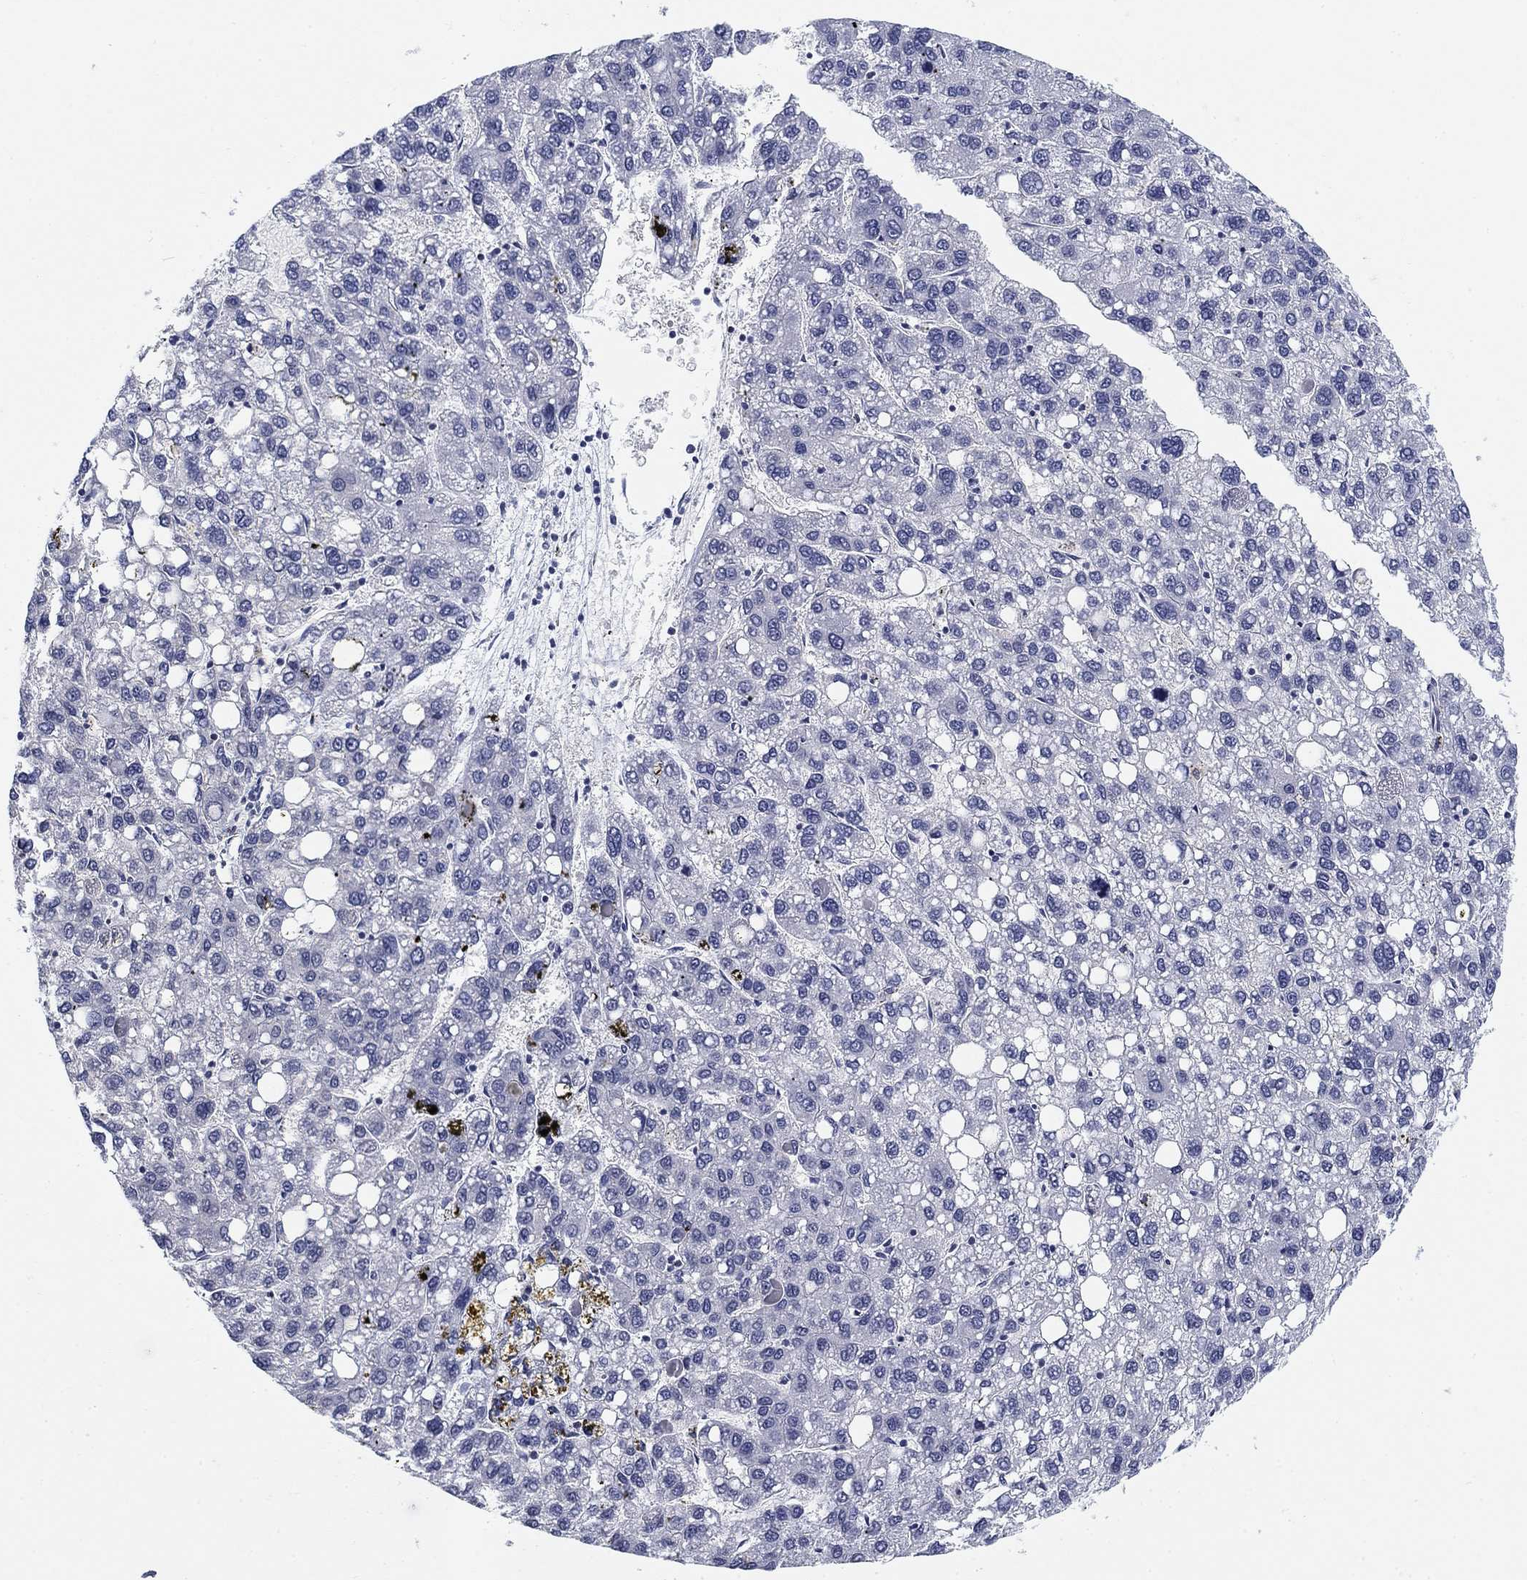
{"staining": {"intensity": "negative", "quantity": "none", "location": "none"}, "tissue": "liver cancer", "cell_type": "Tumor cells", "image_type": "cancer", "snomed": [{"axis": "morphology", "description": "Carcinoma, Hepatocellular, NOS"}, {"axis": "topography", "description": "Liver"}], "caption": "This is an immunohistochemistry (IHC) image of human hepatocellular carcinoma (liver). There is no expression in tumor cells.", "gene": "OTUB2", "patient": {"sex": "female", "age": 82}}